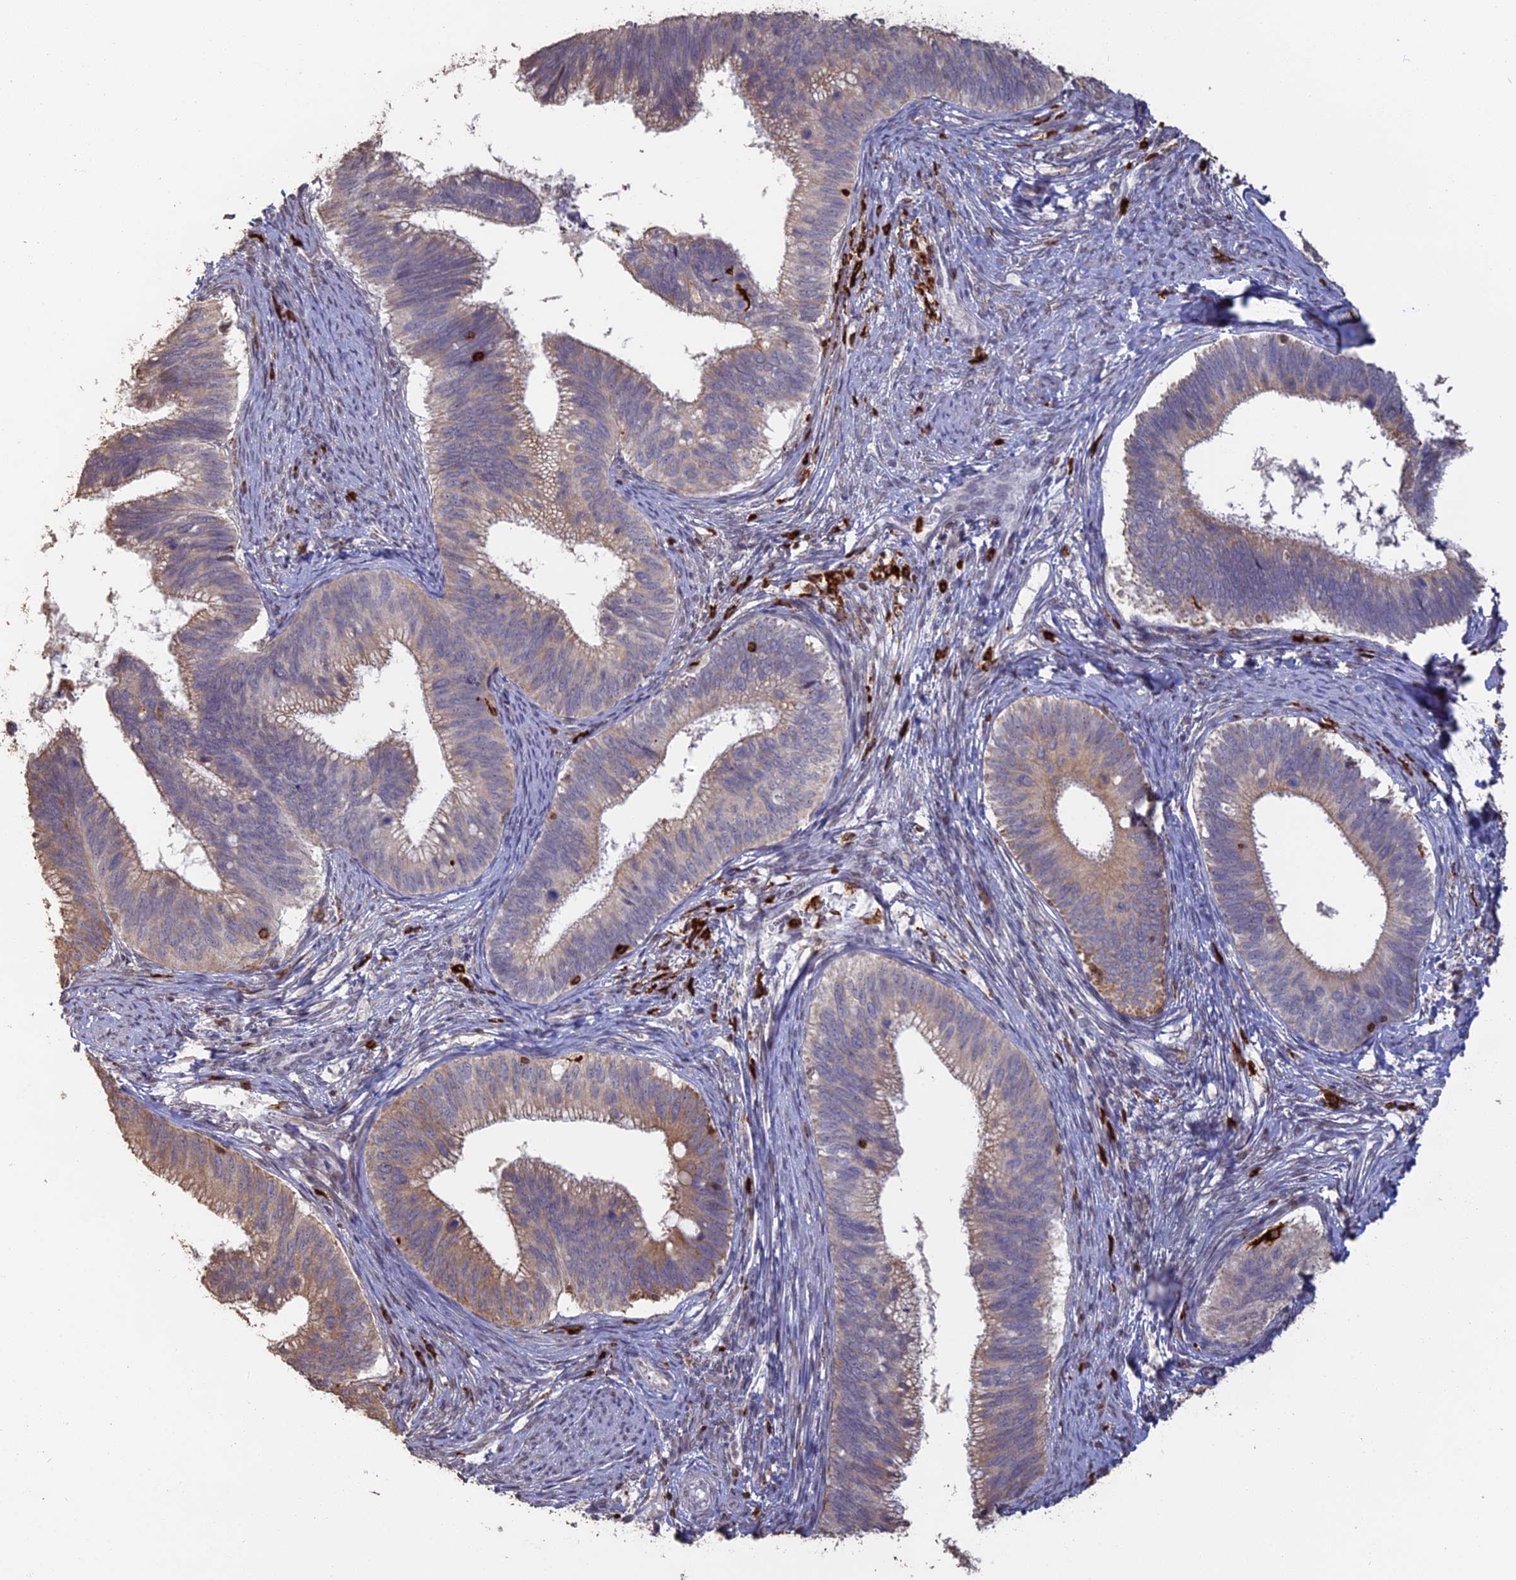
{"staining": {"intensity": "weak", "quantity": "<25%", "location": "cytoplasmic/membranous"}, "tissue": "cervical cancer", "cell_type": "Tumor cells", "image_type": "cancer", "snomed": [{"axis": "morphology", "description": "Adenocarcinoma, NOS"}, {"axis": "topography", "description": "Cervix"}], "caption": "Tumor cells show no significant protein positivity in adenocarcinoma (cervical). The staining is performed using DAB brown chromogen with nuclei counter-stained in using hematoxylin.", "gene": "APOBR", "patient": {"sex": "female", "age": 42}}